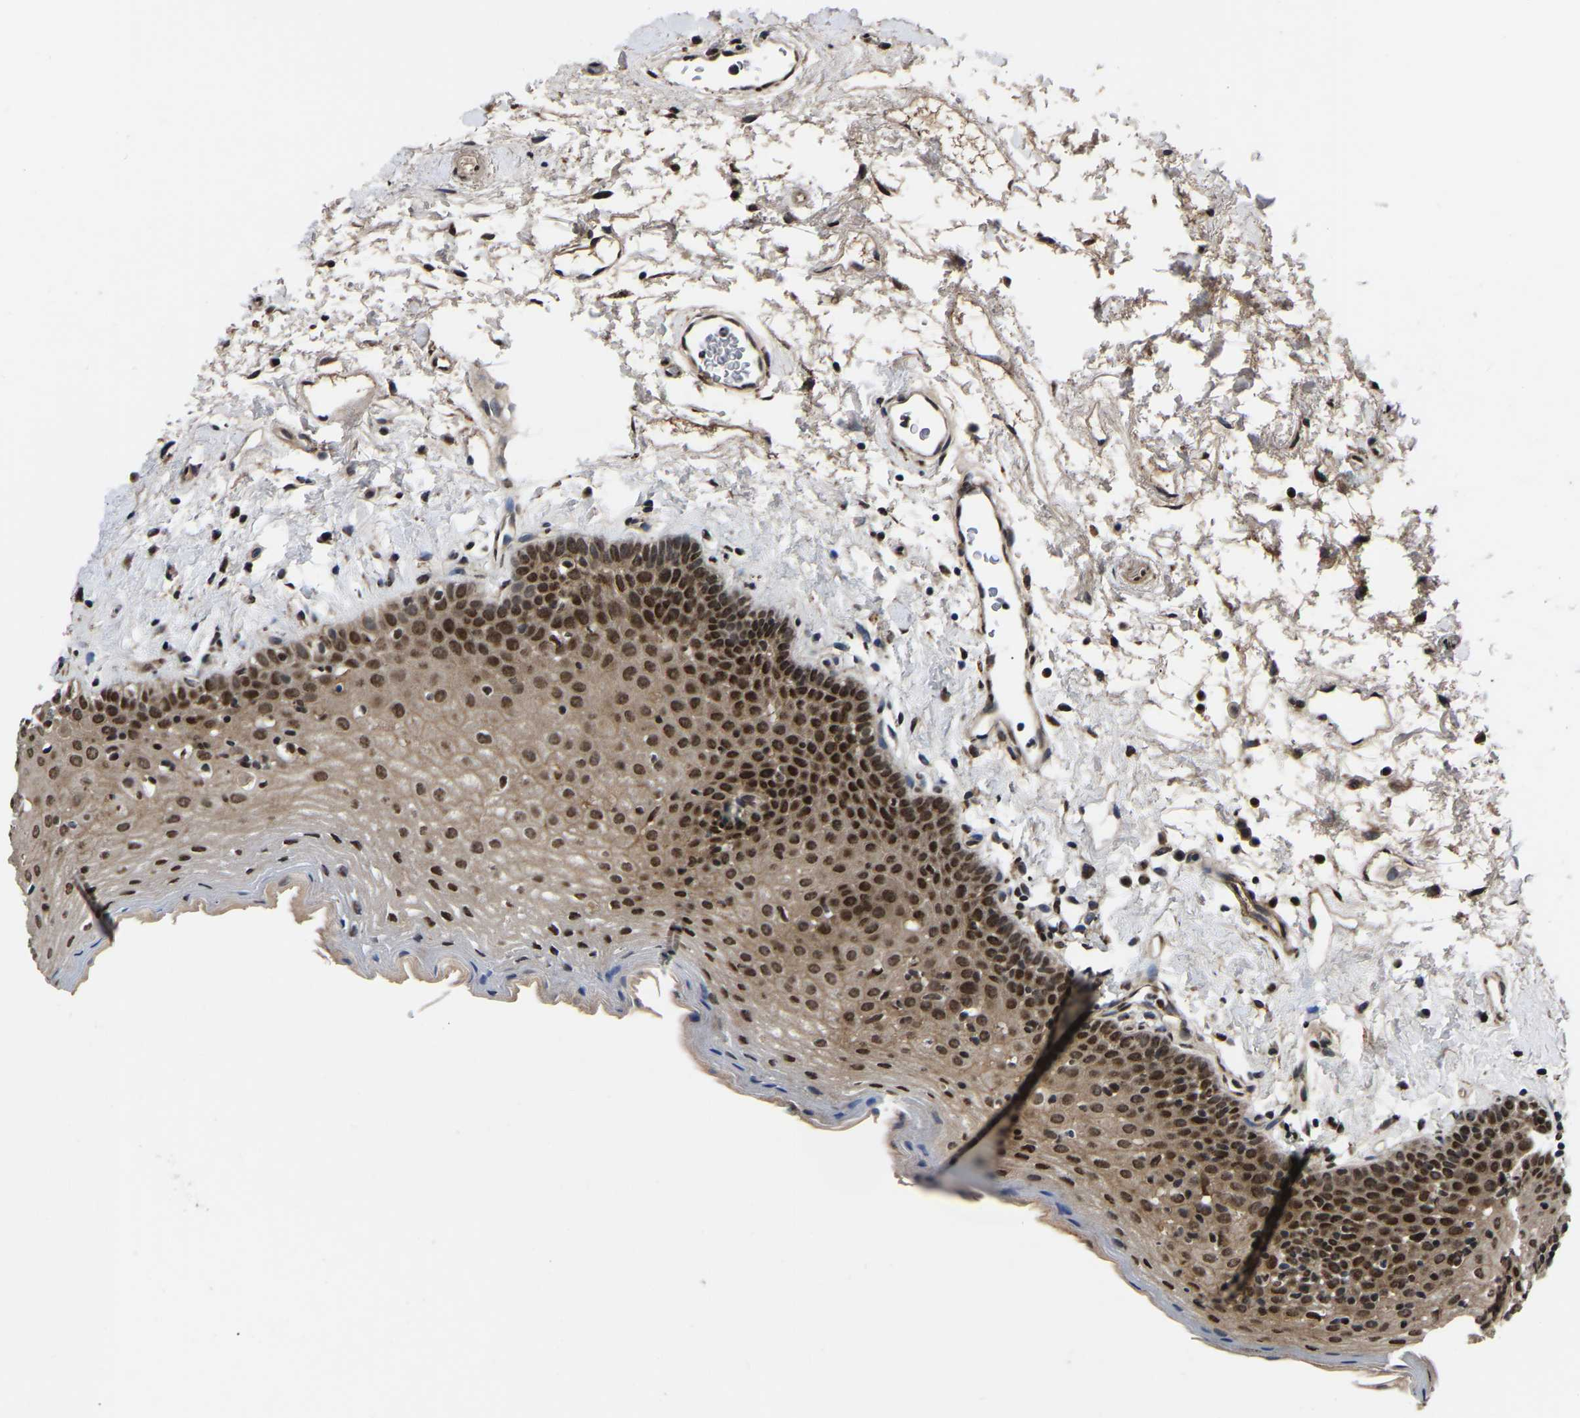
{"staining": {"intensity": "strong", "quantity": ">75%", "location": "cytoplasmic/membranous,nuclear"}, "tissue": "oral mucosa", "cell_type": "Squamous epithelial cells", "image_type": "normal", "snomed": [{"axis": "morphology", "description": "Normal tissue, NOS"}, {"axis": "topography", "description": "Oral tissue"}], "caption": "IHC (DAB) staining of unremarkable human oral mucosa displays strong cytoplasmic/membranous,nuclear protein staining in approximately >75% of squamous epithelial cells.", "gene": "TRIM35", "patient": {"sex": "male", "age": 66}}